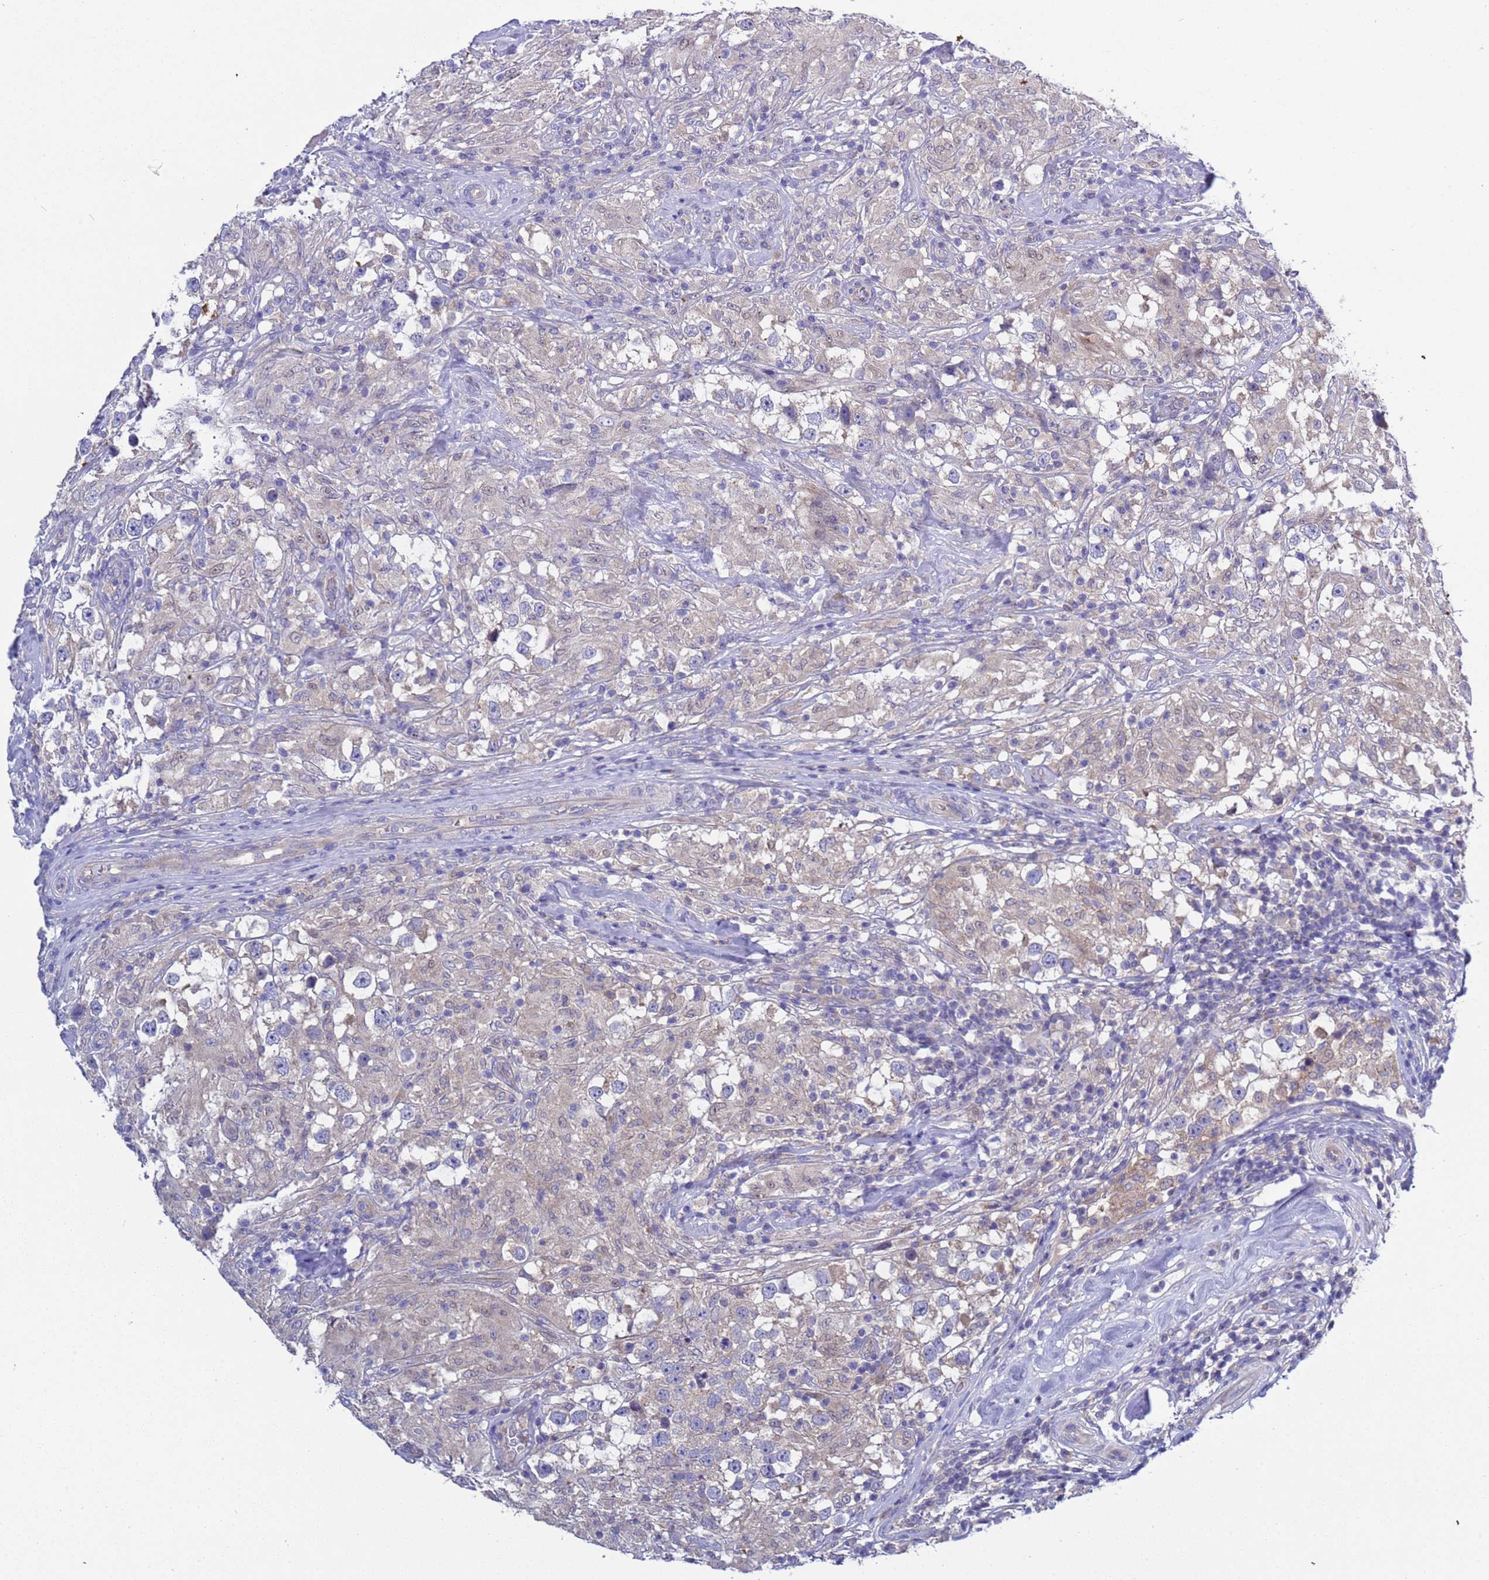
{"staining": {"intensity": "weak", "quantity": "<25%", "location": "cytoplasmic/membranous"}, "tissue": "testis cancer", "cell_type": "Tumor cells", "image_type": "cancer", "snomed": [{"axis": "morphology", "description": "Seminoma, NOS"}, {"axis": "topography", "description": "Testis"}], "caption": "Tumor cells are negative for protein expression in human seminoma (testis).", "gene": "RC3H2", "patient": {"sex": "male", "age": 46}}